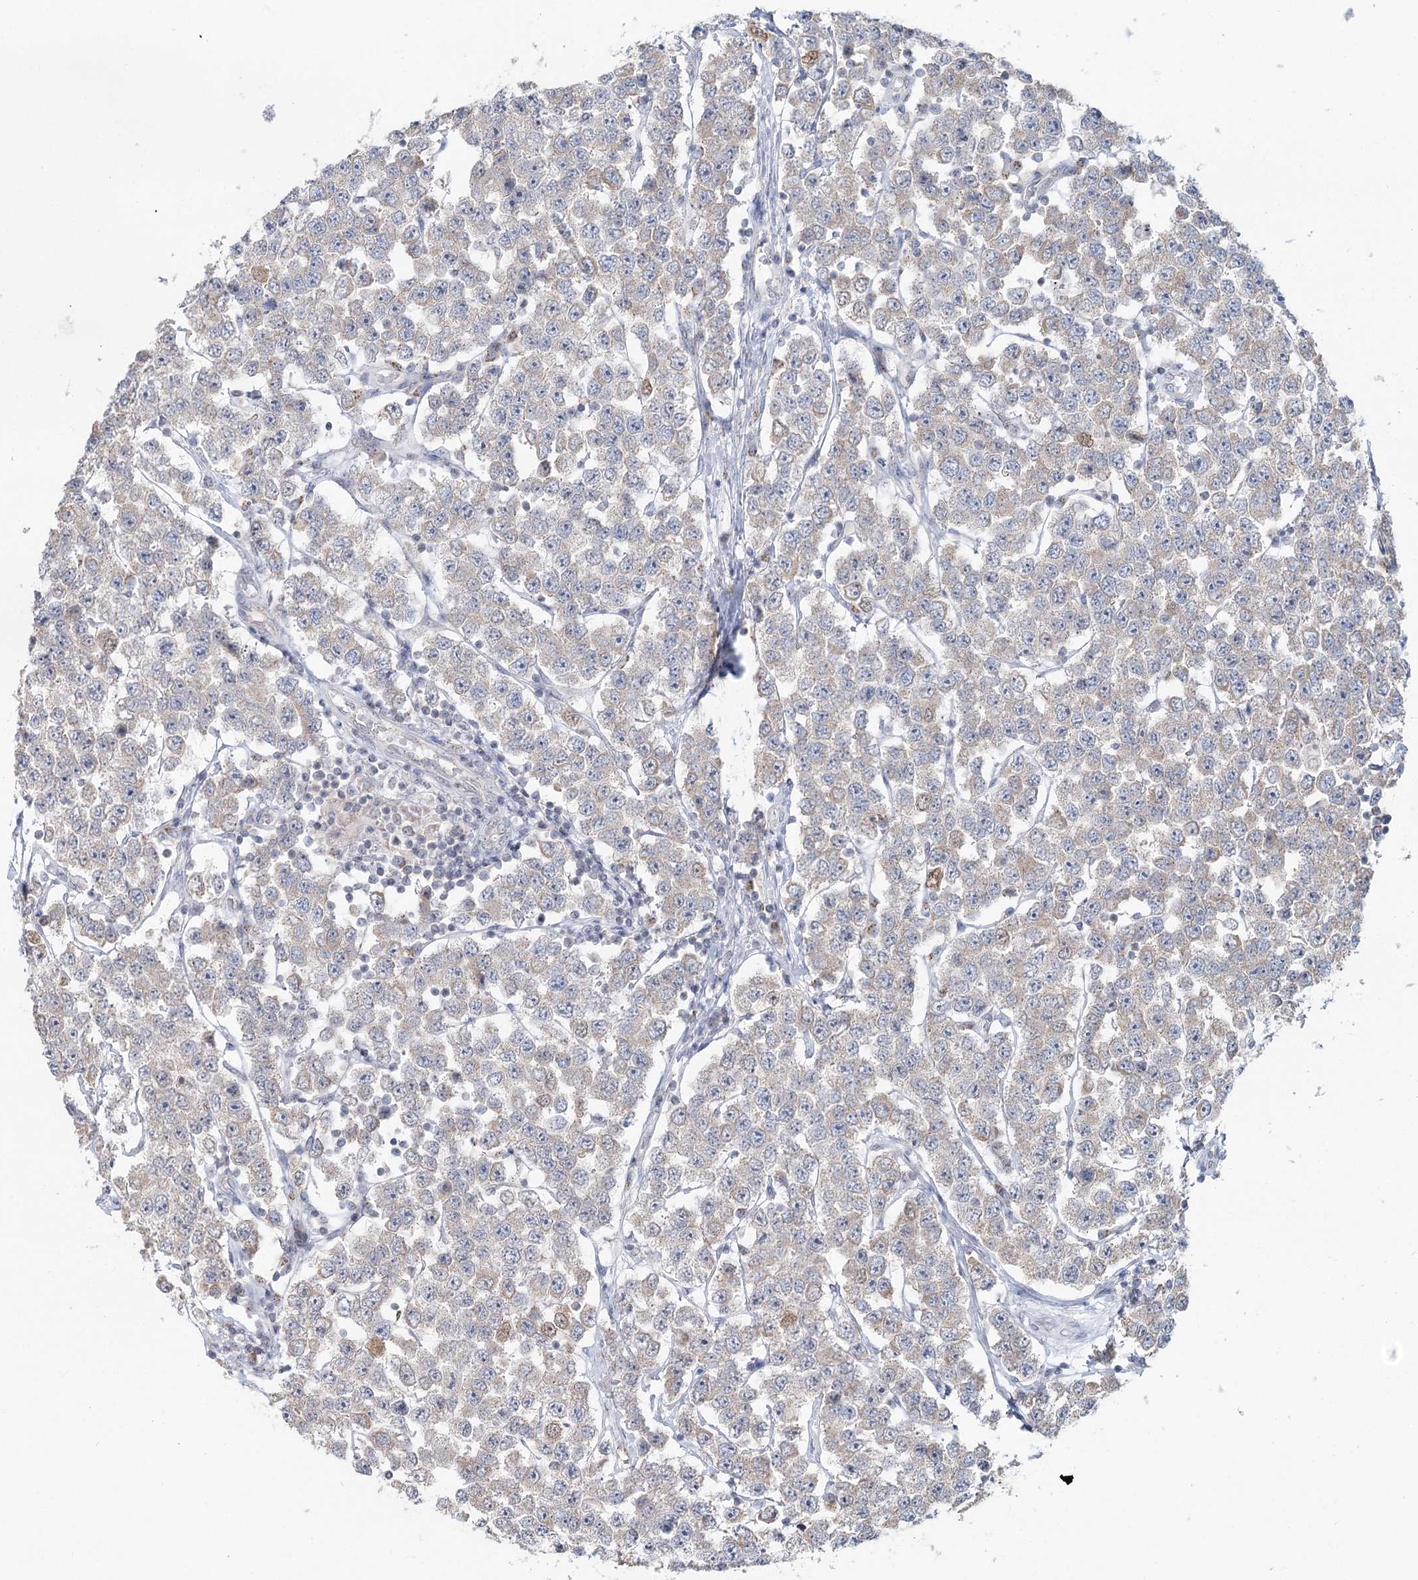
{"staining": {"intensity": "weak", "quantity": "<25%", "location": "nuclear"}, "tissue": "testis cancer", "cell_type": "Tumor cells", "image_type": "cancer", "snomed": [{"axis": "morphology", "description": "Seminoma, NOS"}, {"axis": "topography", "description": "Testis"}], "caption": "This is an immunohistochemistry histopathology image of testis cancer (seminoma). There is no staining in tumor cells.", "gene": "GPALPP1", "patient": {"sex": "male", "age": 28}}